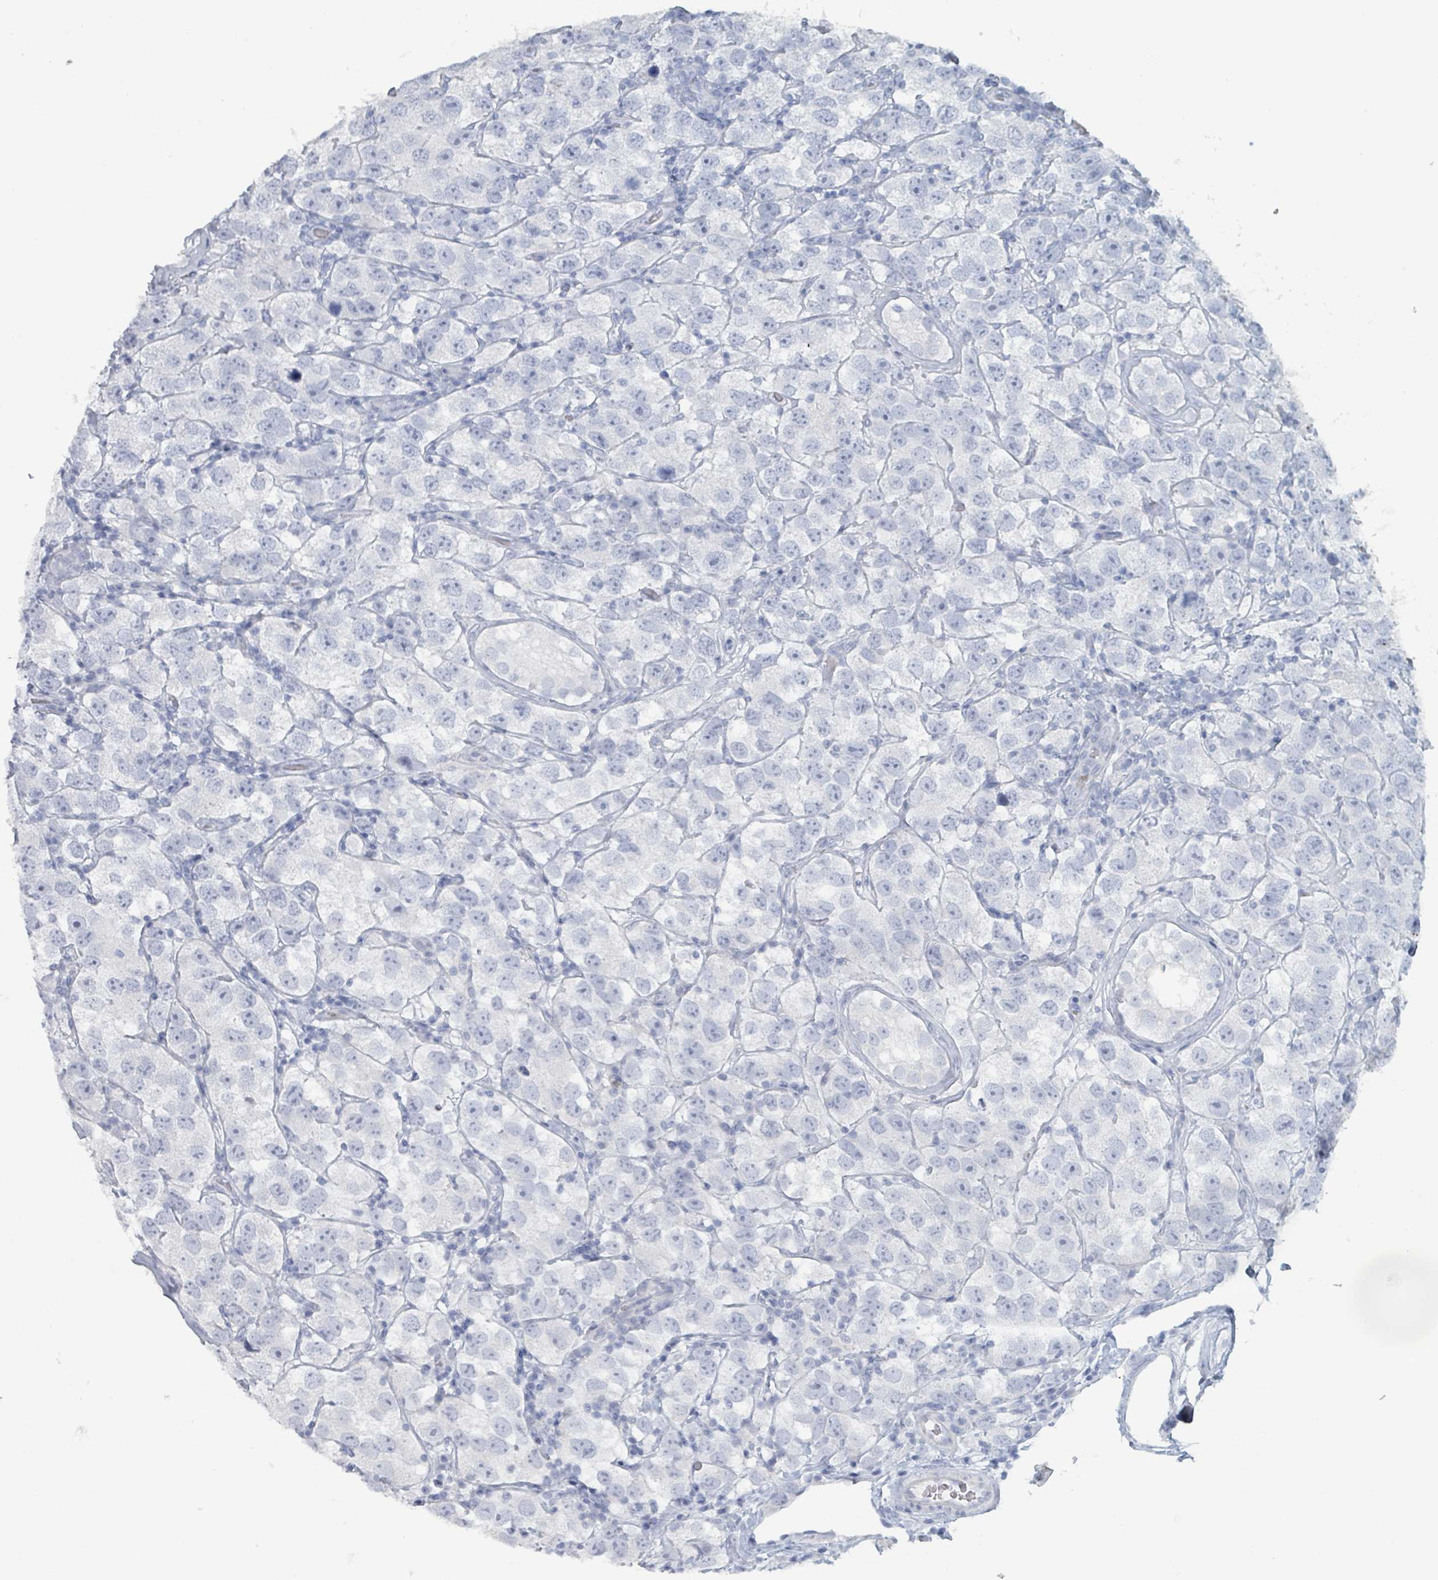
{"staining": {"intensity": "negative", "quantity": "none", "location": "none"}, "tissue": "testis cancer", "cell_type": "Tumor cells", "image_type": "cancer", "snomed": [{"axis": "morphology", "description": "Seminoma, NOS"}, {"axis": "topography", "description": "Testis"}], "caption": "DAB (3,3'-diaminobenzidine) immunohistochemical staining of testis cancer reveals no significant expression in tumor cells.", "gene": "VPS13D", "patient": {"sex": "male", "age": 26}}